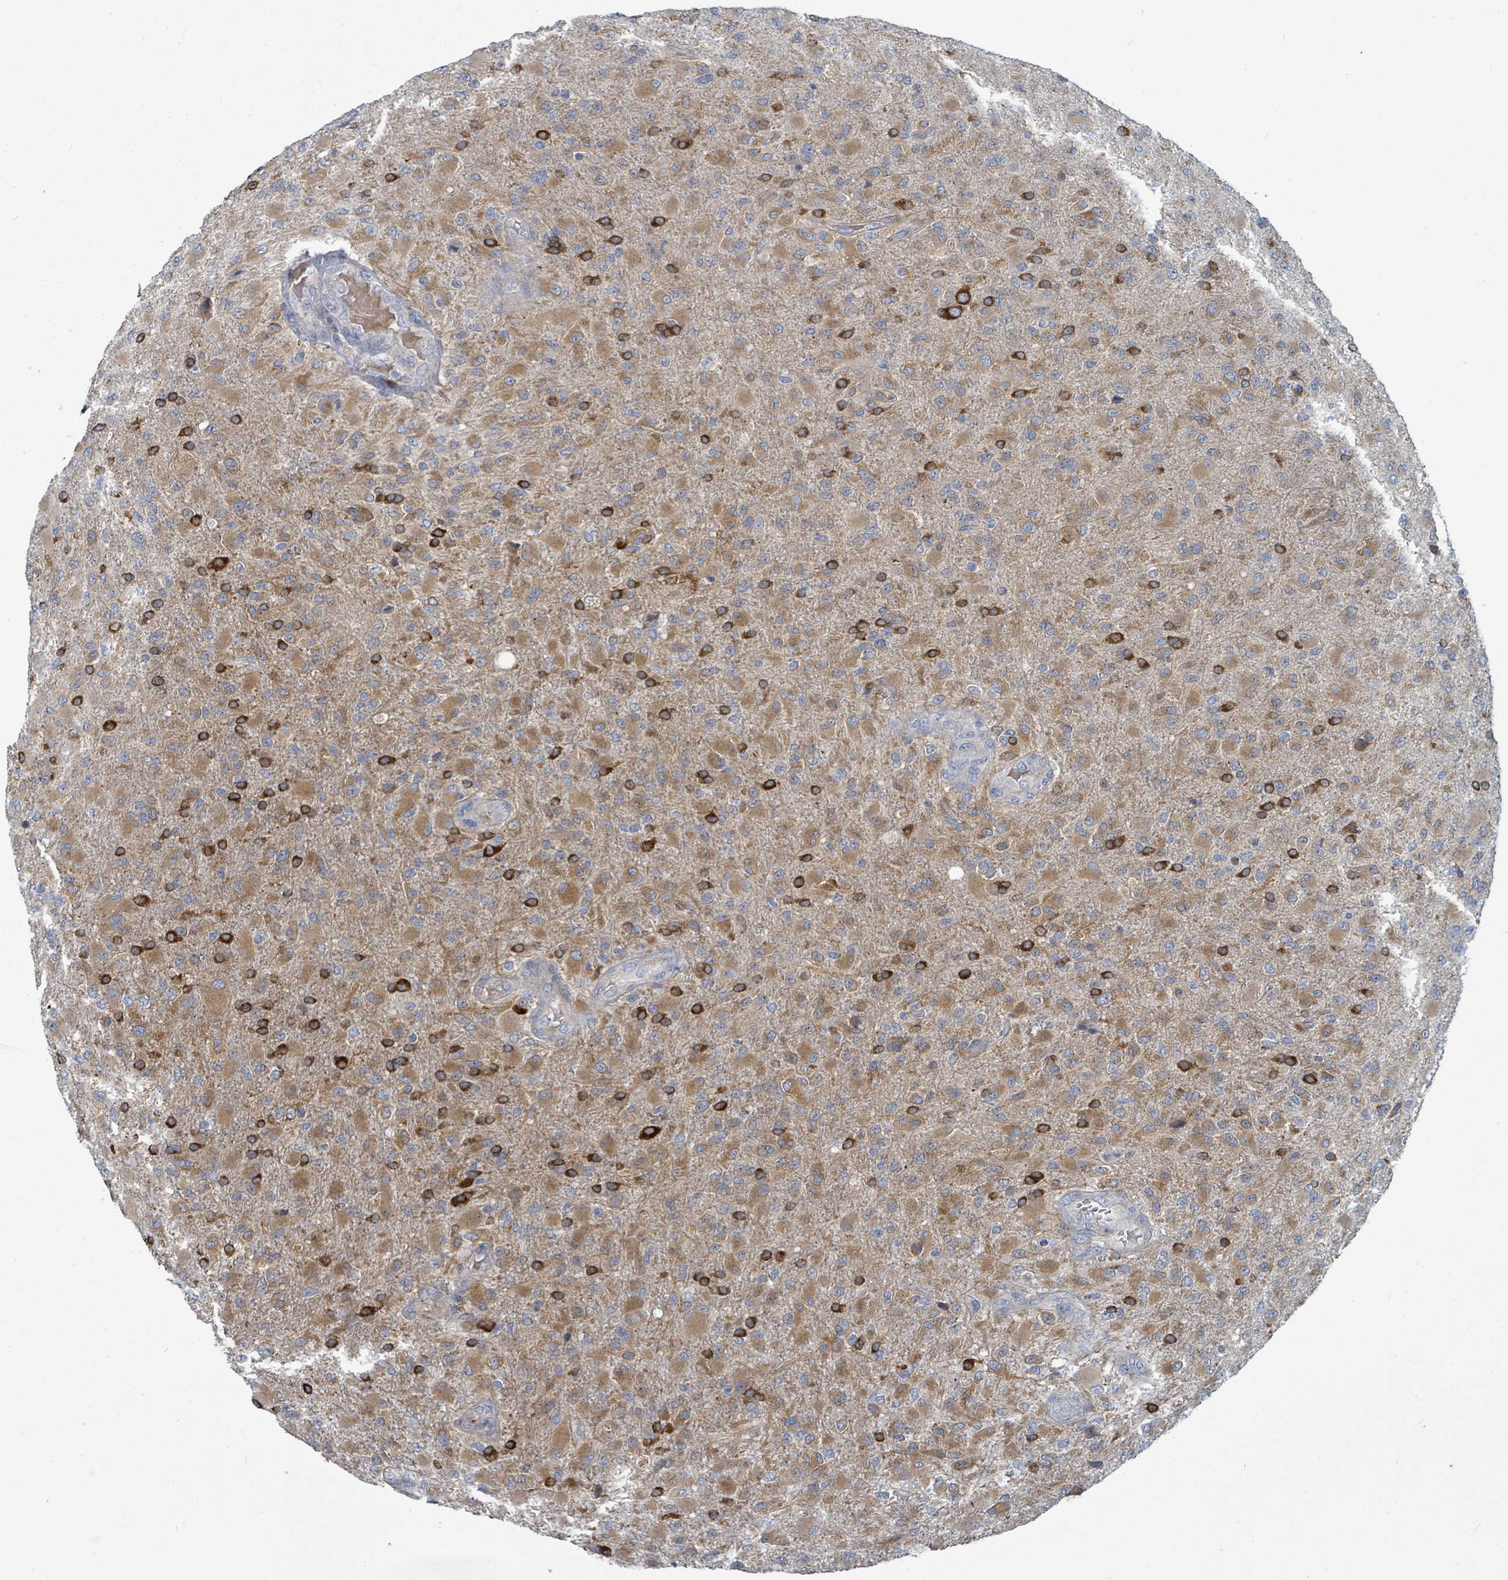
{"staining": {"intensity": "strong", "quantity": "25%-75%", "location": "cytoplasmic/membranous"}, "tissue": "glioma", "cell_type": "Tumor cells", "image_type": "cancer", "snomed": [{"axis": "morphology", "description": "Glioma, malignant, Low grade"}, {"axis": "topography", "description": "Brain"}], "caption": "Brown immunohistochemical staining in glioma shows strong cytoplasmic/membranous positivity in approximately 25%-75% of tumor cells.", "gene": "TRDMT1", "patient": {"sex": "male", "age": 65}}